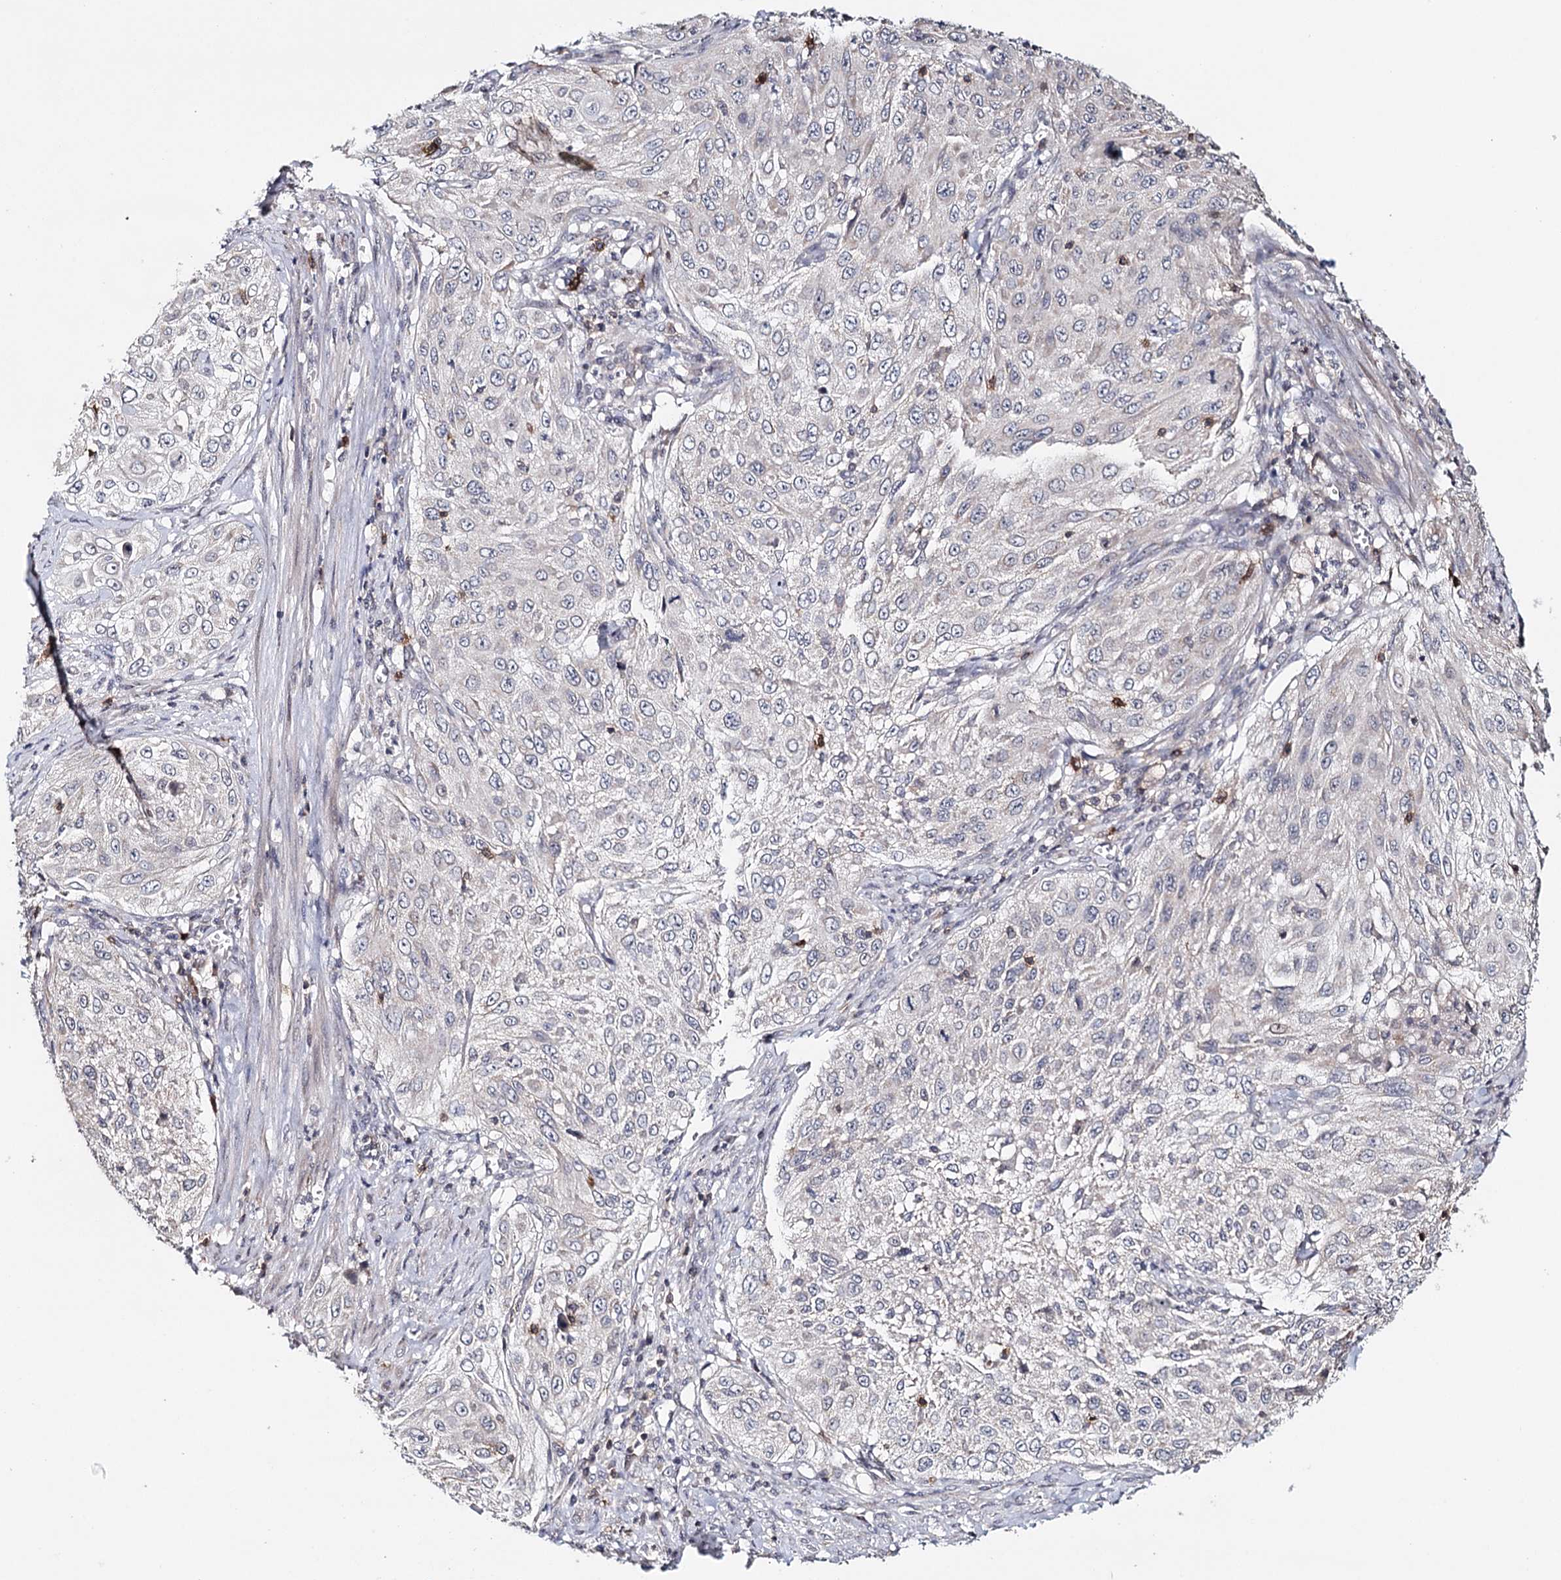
{"staining": {"intensity": "negative", "quantity": "none", "location": "none"}, "tissue": "cervical cancer", "cell_type": "Tumor cells", "image_type": "cancer", "snomed": [{"axis": "morphology", "description": "Squamous cell carcinoma, NOS"}, {"axis": "topography", "description": "Cervix"}], "caption": "This is an immunohistochemistry (IHC) photomicrograph of human cervical squamous cell carcinoma. There is no positivity in tumor cells.", "gene": "ICOS", "patient": {"sex": "female", "age": 42}}